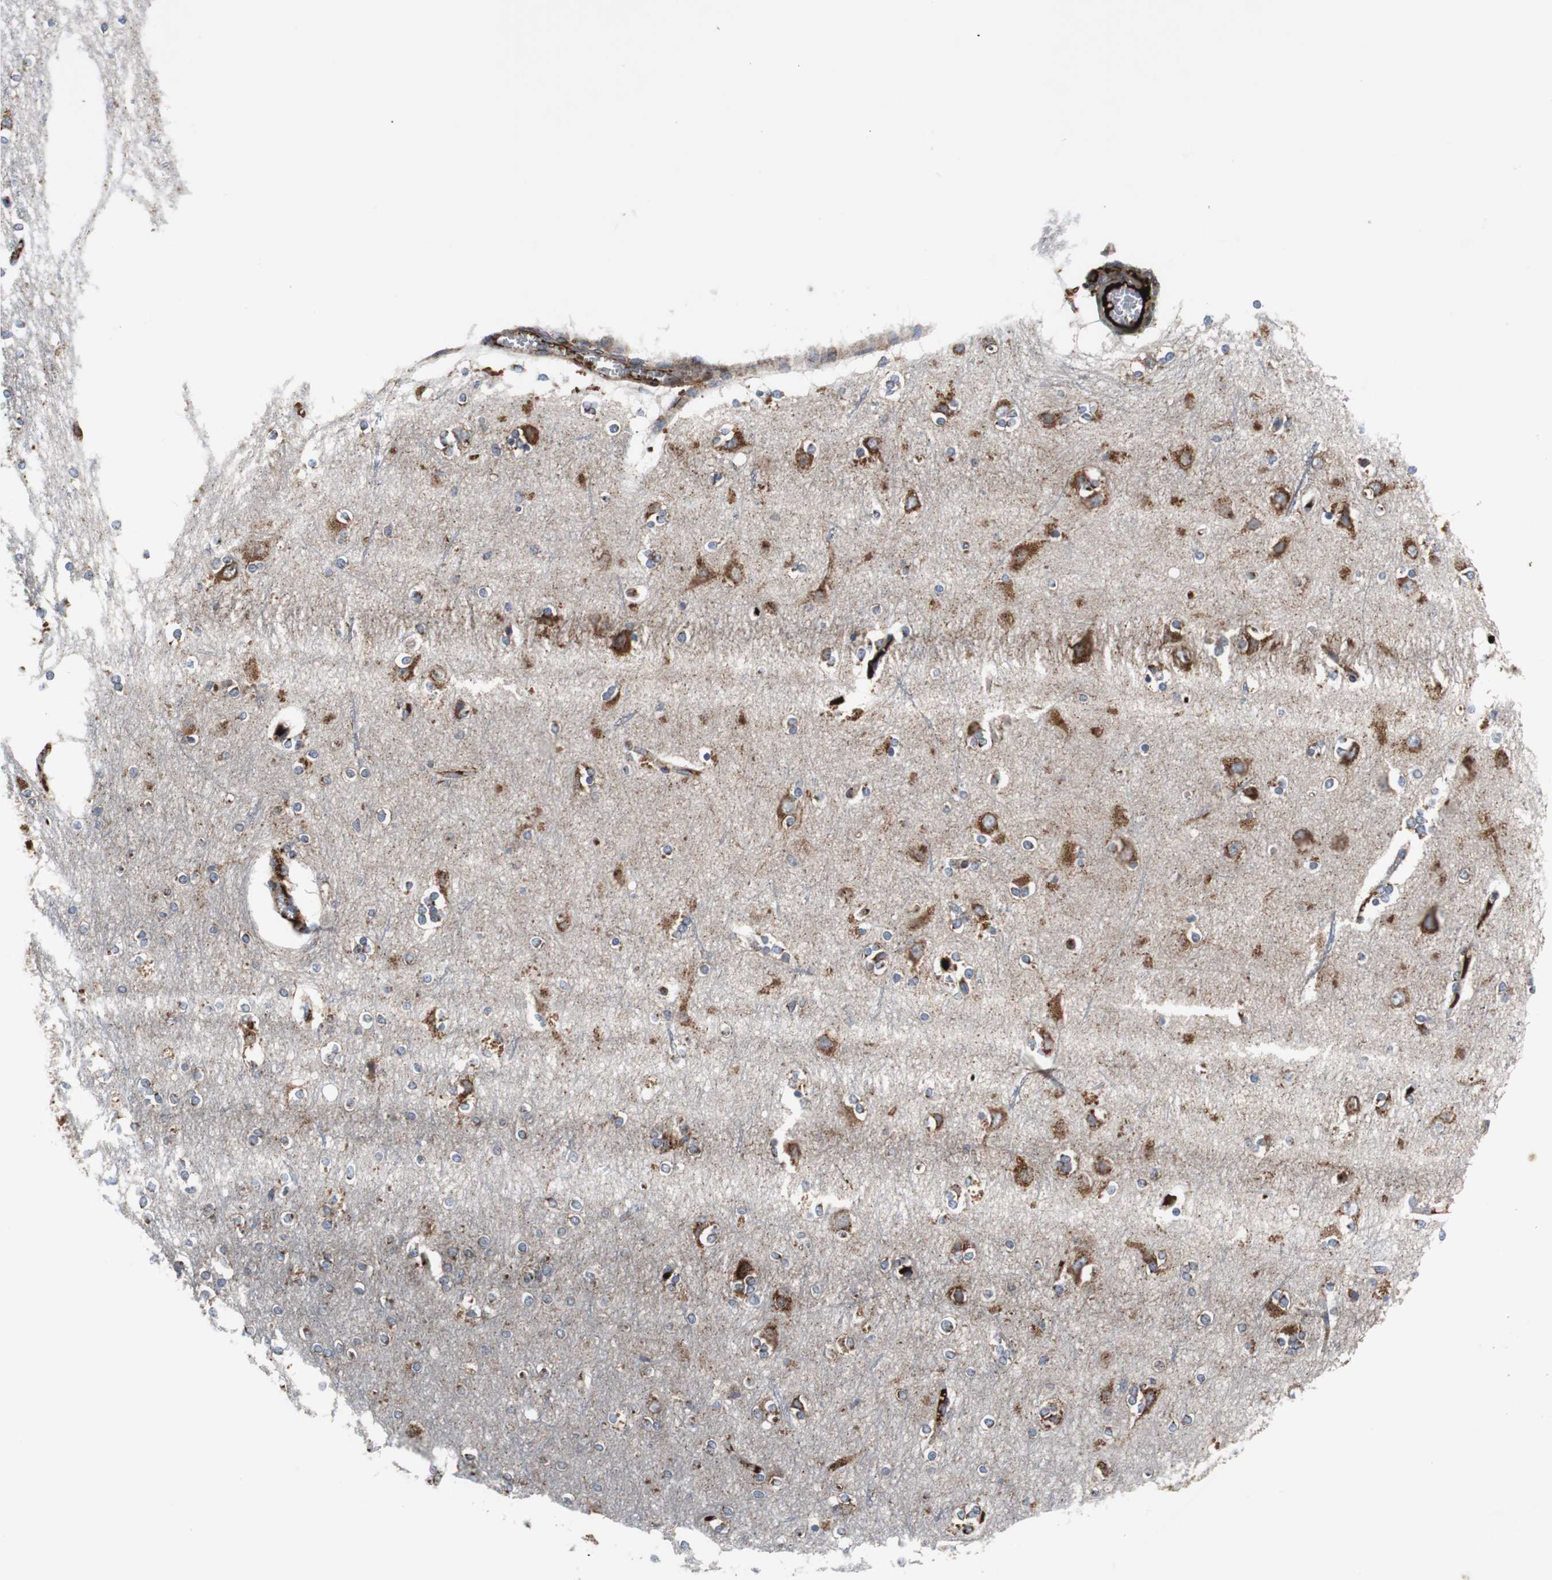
{"staining": {"intensity": "moderate", "quantity": "<25%", "location": "cytoplasmic/membranous"}, "tissue": "cerebral cortex", "cell_type": "Endothelial cells", "image_type": "normal", "snomed": [{"axis": "morphology", "description": "Normal tissue, NOS"}, {"axis": "topography", "description": "Cerebral cortex"}], "caption": "IHC (DAB (3,3'-diaminobenzidine)) staining of unremarkable human cerebral cortex shows moderate cytoplasmic/membranous protein positivity in about <25% of endothelial cells. Immunohistochemistry stains the protein of interest in brown and the nuclei are stained blue.", "gene": "SORT1", "patient": {"sex": "female", "age": 54}}